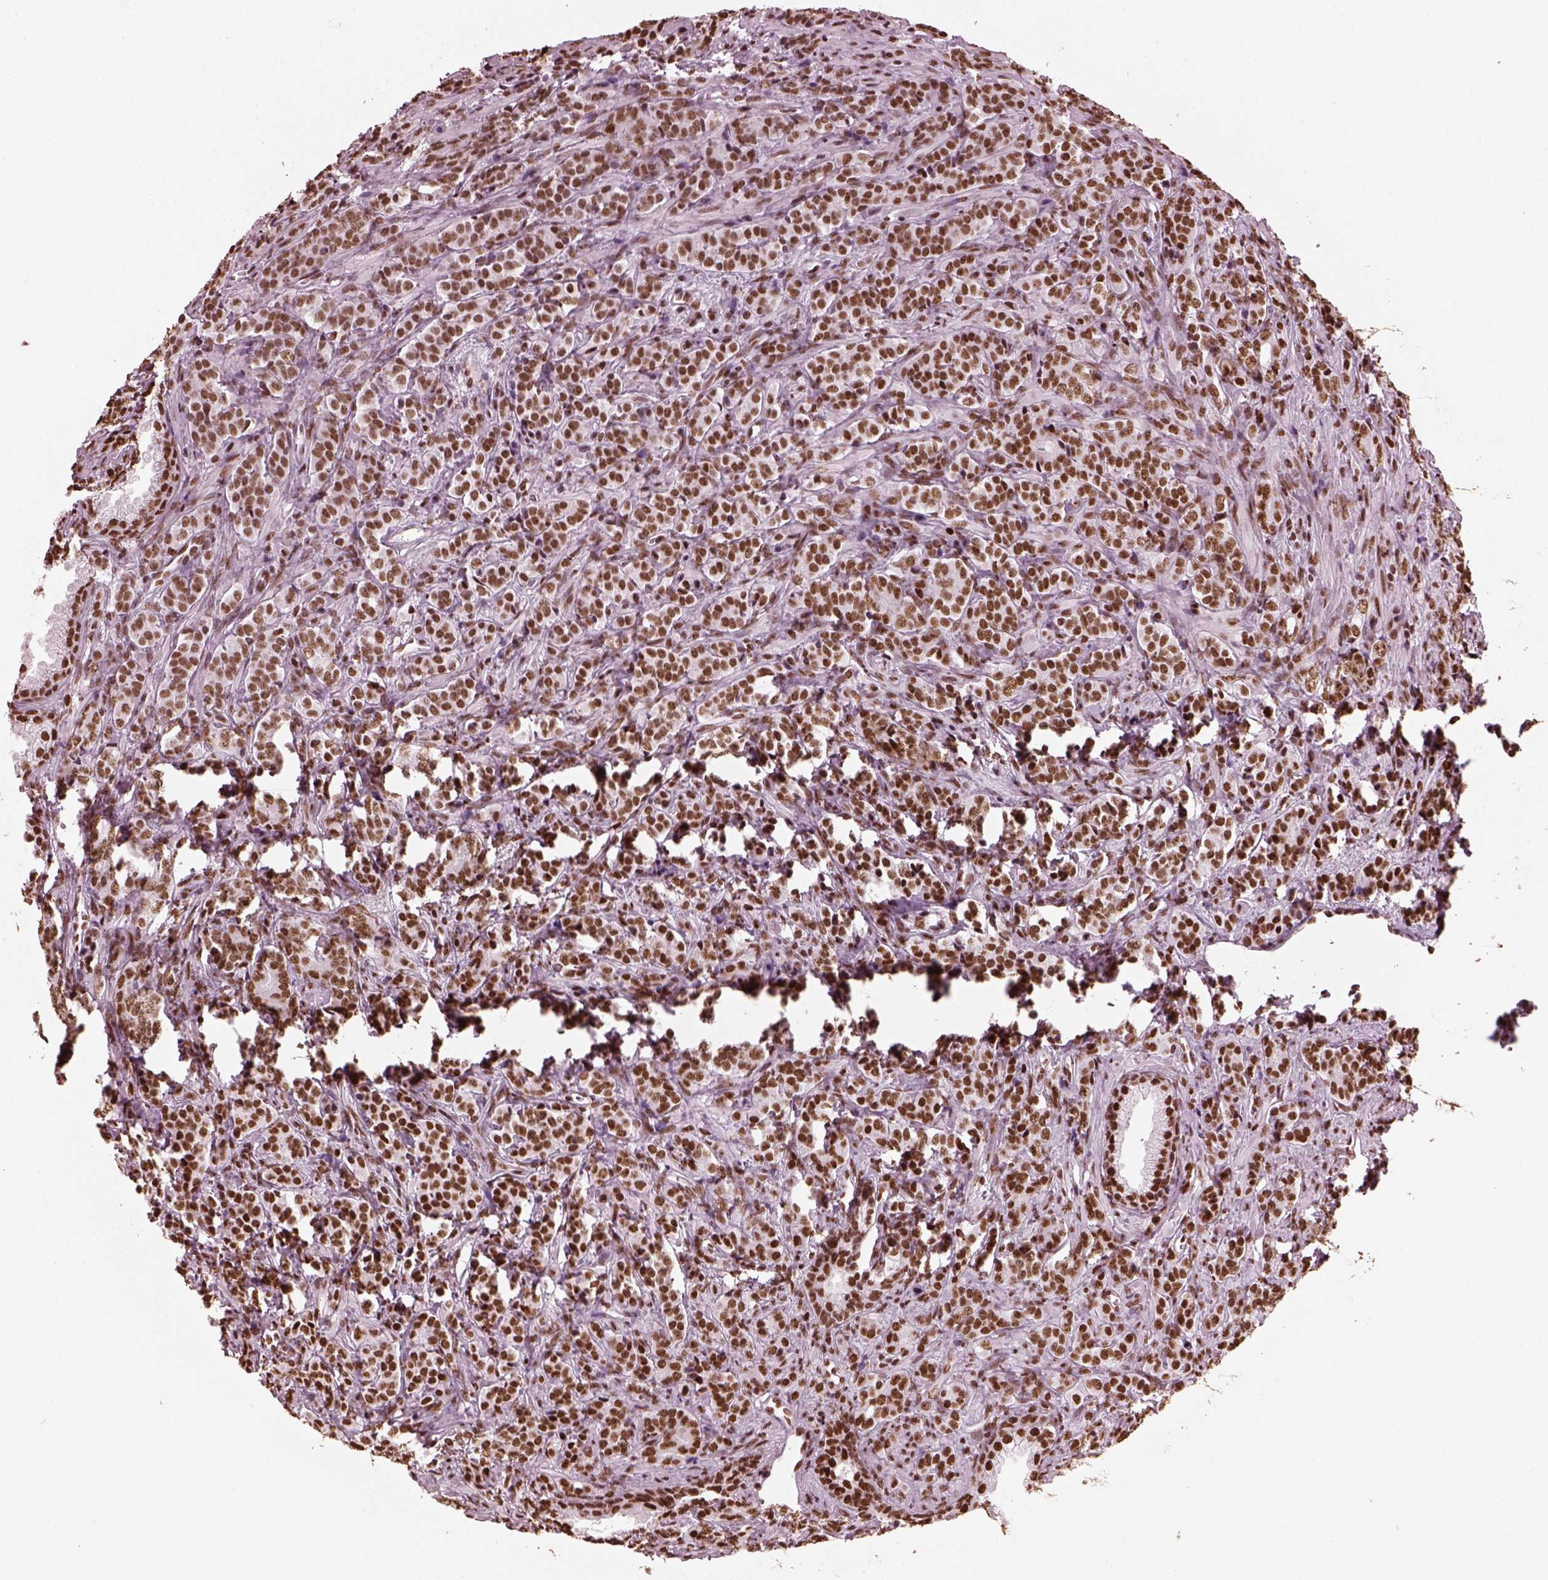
{"staining": {"intensity": "moderate", "quantity": ">75%", "location": "cytoplasmic/membranous"}, "tissue": "prostate cancer", "cell_type": "Tumor cells", "image_type": "cancer", "snomed": [{"axis": "morphology", "description": "Adenocarcinoma, High grade"}, {"axis": "topography", "description": "Prostate"}], "caption": "Adenocarcinoma (high-grade) (prostate) was stained to show a protein in brown. There is medium levels of moderate cytoplasmic/membranous staining in about >75% of tumor cells.", "gene": "CBFA2T3", "patient": {"sex": "male", "age": 84}}